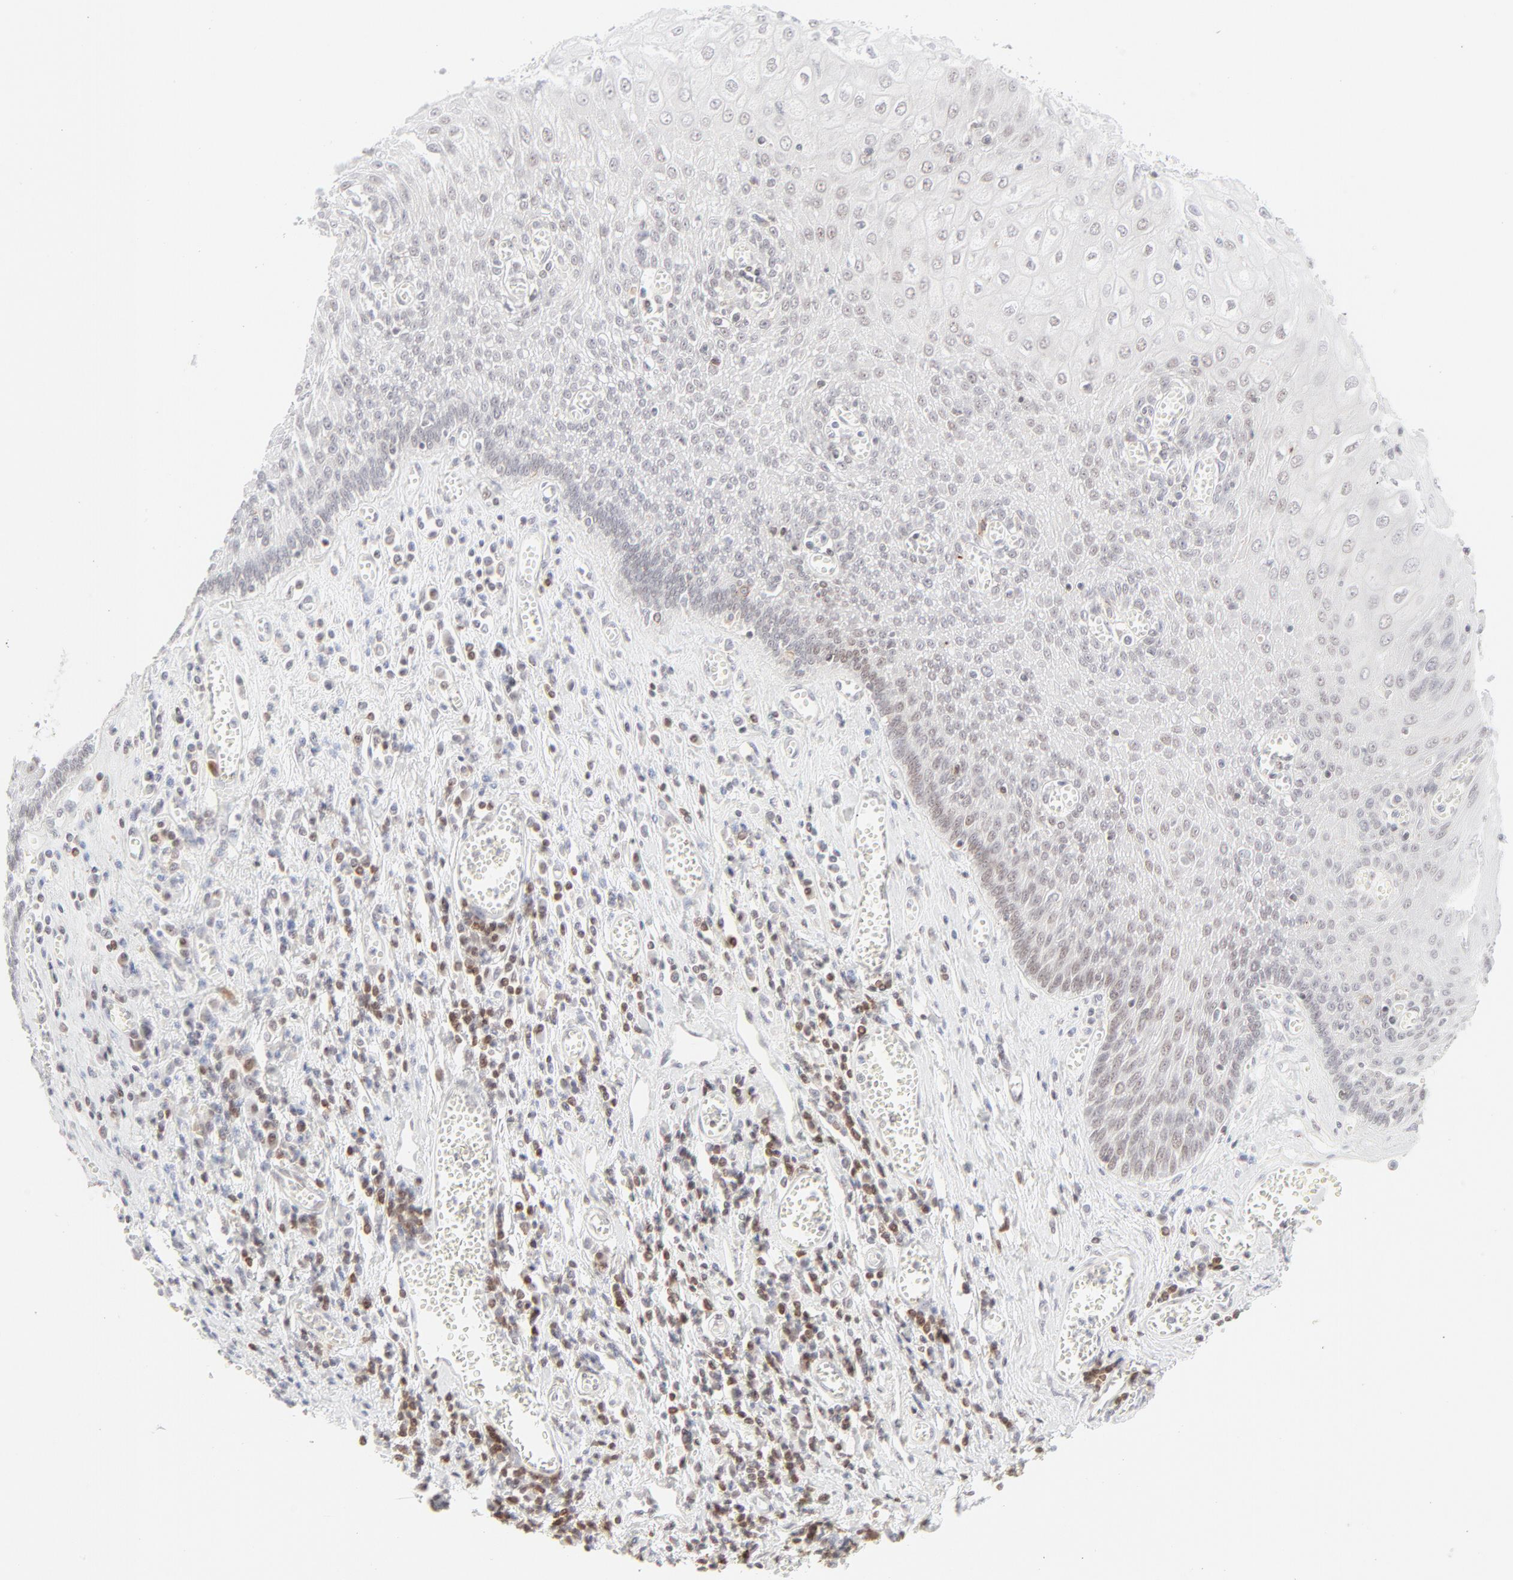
{"staining": {"intensity": "negative", "quantity": "none", "location": "none"}, "tissue": "esophagus", "cell_type": "Squamous epithelial cells", "image_type": "normal", "snomed": [{"axis": "morphology", "description": "Normal tissue, NOS"}, {"axis": "morphology", "description": "Squamous cell carcinoma, NOS"}, {"axis": "topography", "description": "Esophagus"}], "caption": "Squamous epithelial cells show no significant protein positivity in normal esophagus.", "gene": "PRKCB", "patient": {"sex": "male", "age": 65}}